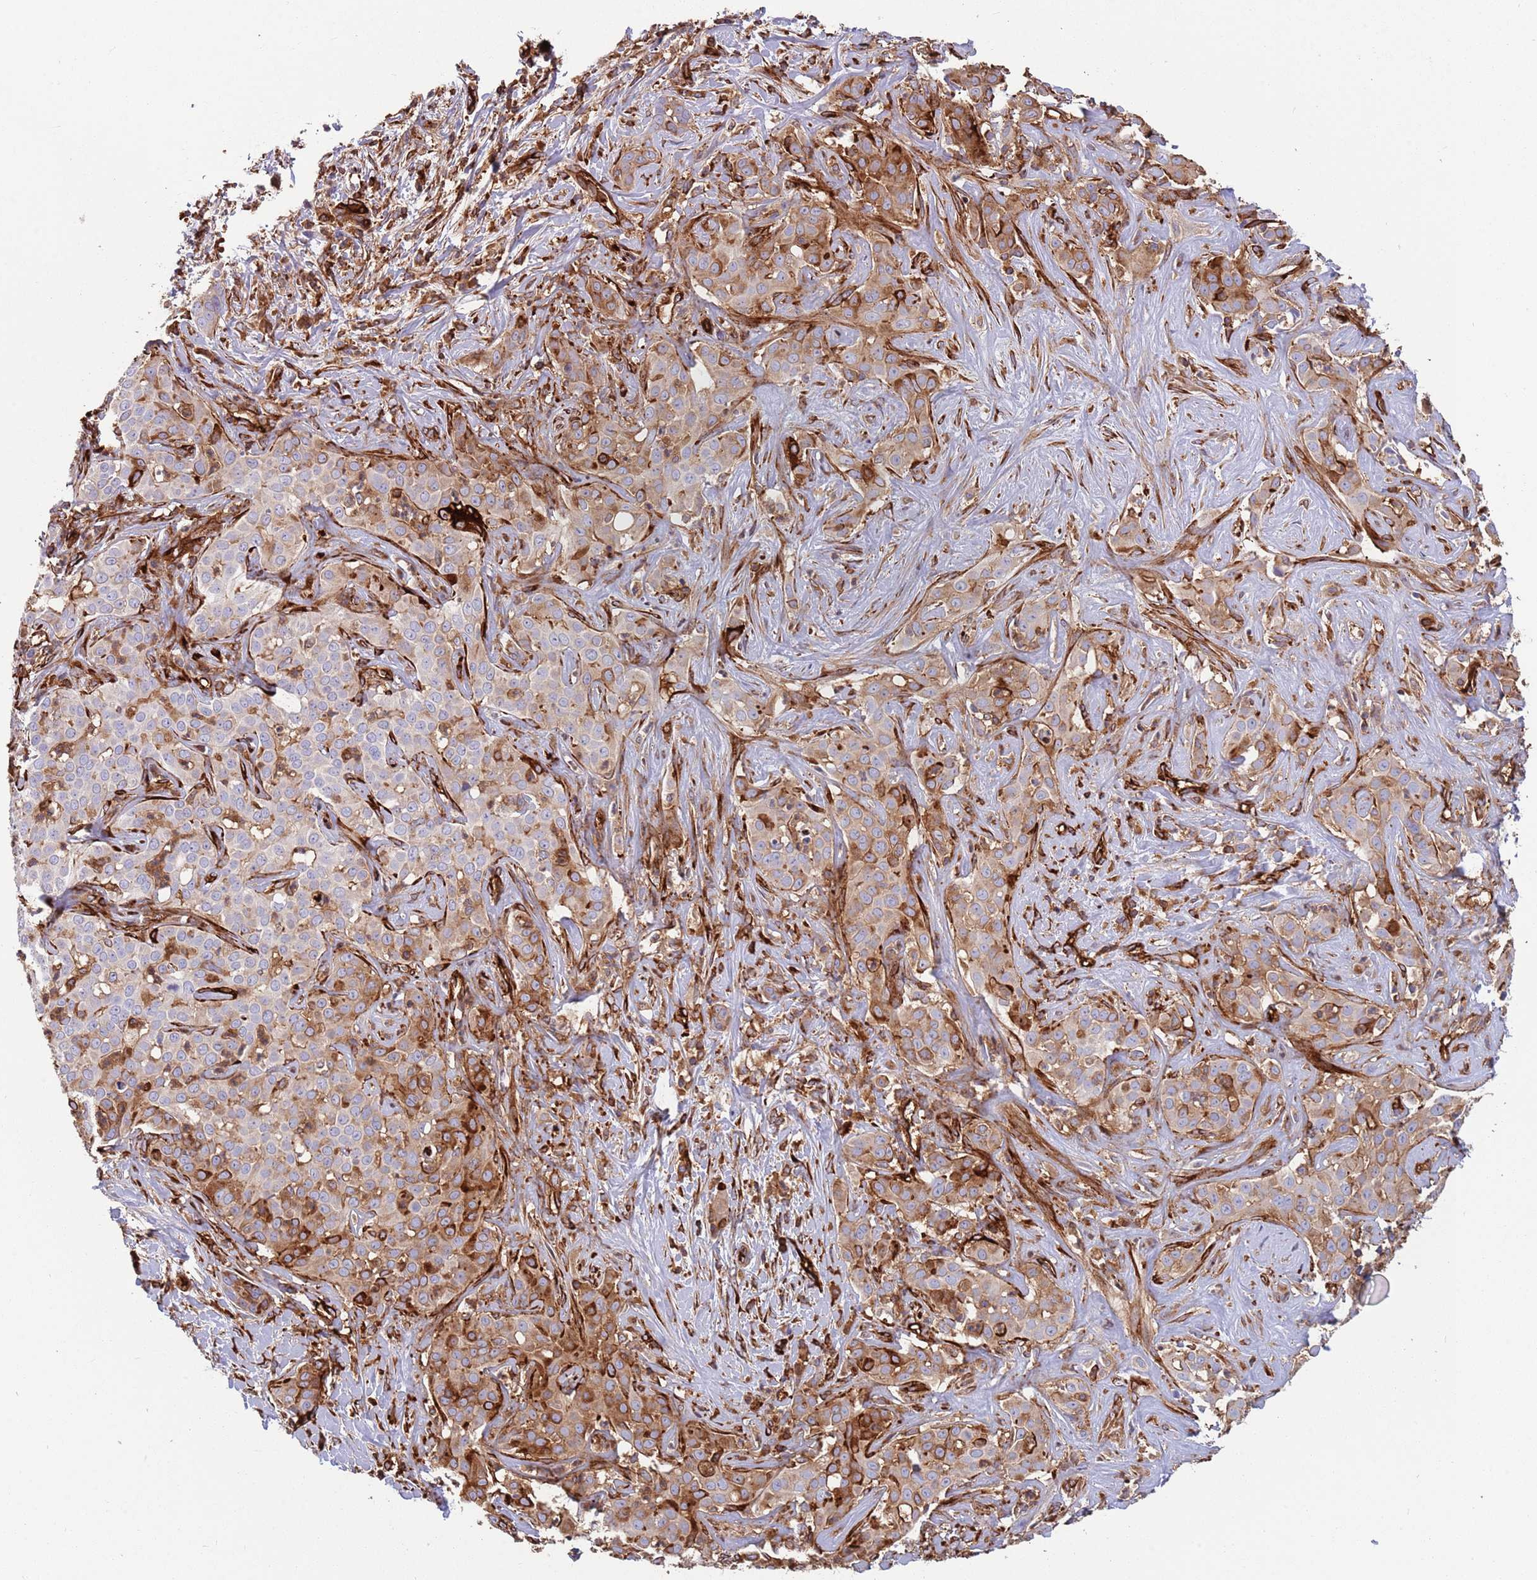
{"staining": {"intensity": "moderate", "quantity": "<25%", "location": "cytoplasmic/membranous"}, "tissue": "liver cancer", "cell_type": "Tumor cells", "image_type": "cancer", "snomed": [{"axis": "morphology", "description": "Cholangiocarcinoma"}, {"axis": "topography", "description": "Liver"}], "caption": "Immunohistochemical staining of liver cancer (cholangiocarcinoma) exhibits low levels of moderate cytoplasmic/membranous positivity in approximately <25% of tumor cells.", "gene": "KBTBD7", "patient": {"sex": "male", "age": 67}}